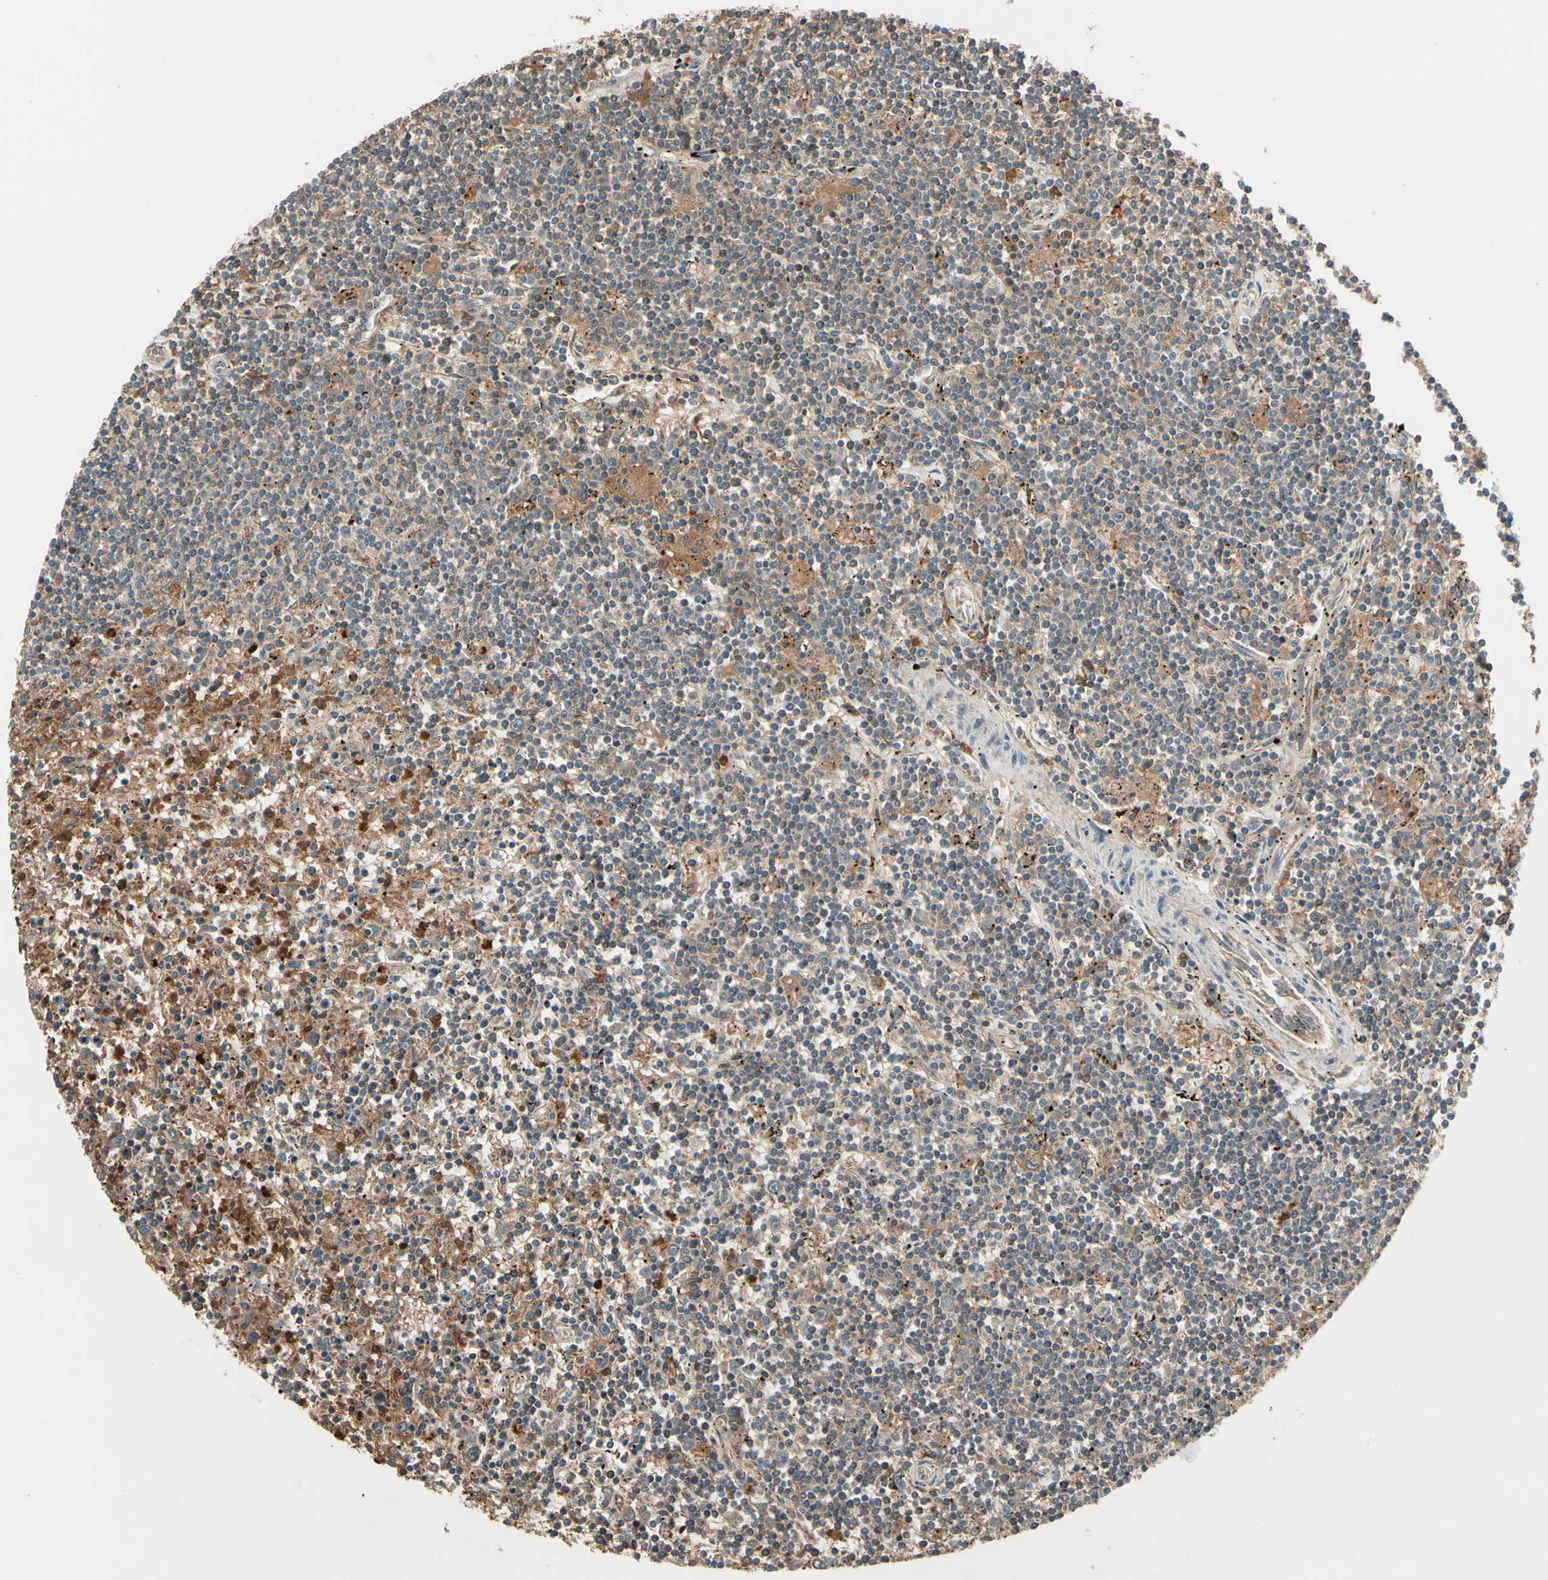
{"staining": {"intensity": "moderate", "quantity": ">75%", "location": "cytoplasmic/membranous"}, "tissue": "lymphoma", "cell_type": "Tumor cells", "image_type": "cancer", "snomed": [{"axis": "morphology", "description": "Malignant lymphoma, non-Hodgkin's type, Low grade"}, {"axis": "topography", "description": "Spleen"}], "caption": "Tumor cells exhibit moderate cytoplasmic/membranous positivity in about >75% of cells in lymphoma. (Stains: DAB (3,3'-diaminobenzidine) in brown, nuclei in blue, Microscopy: brightfield microscopy at high magnification).", "gene": "STX11", "patient": {"sex": "male", "age": 76}}